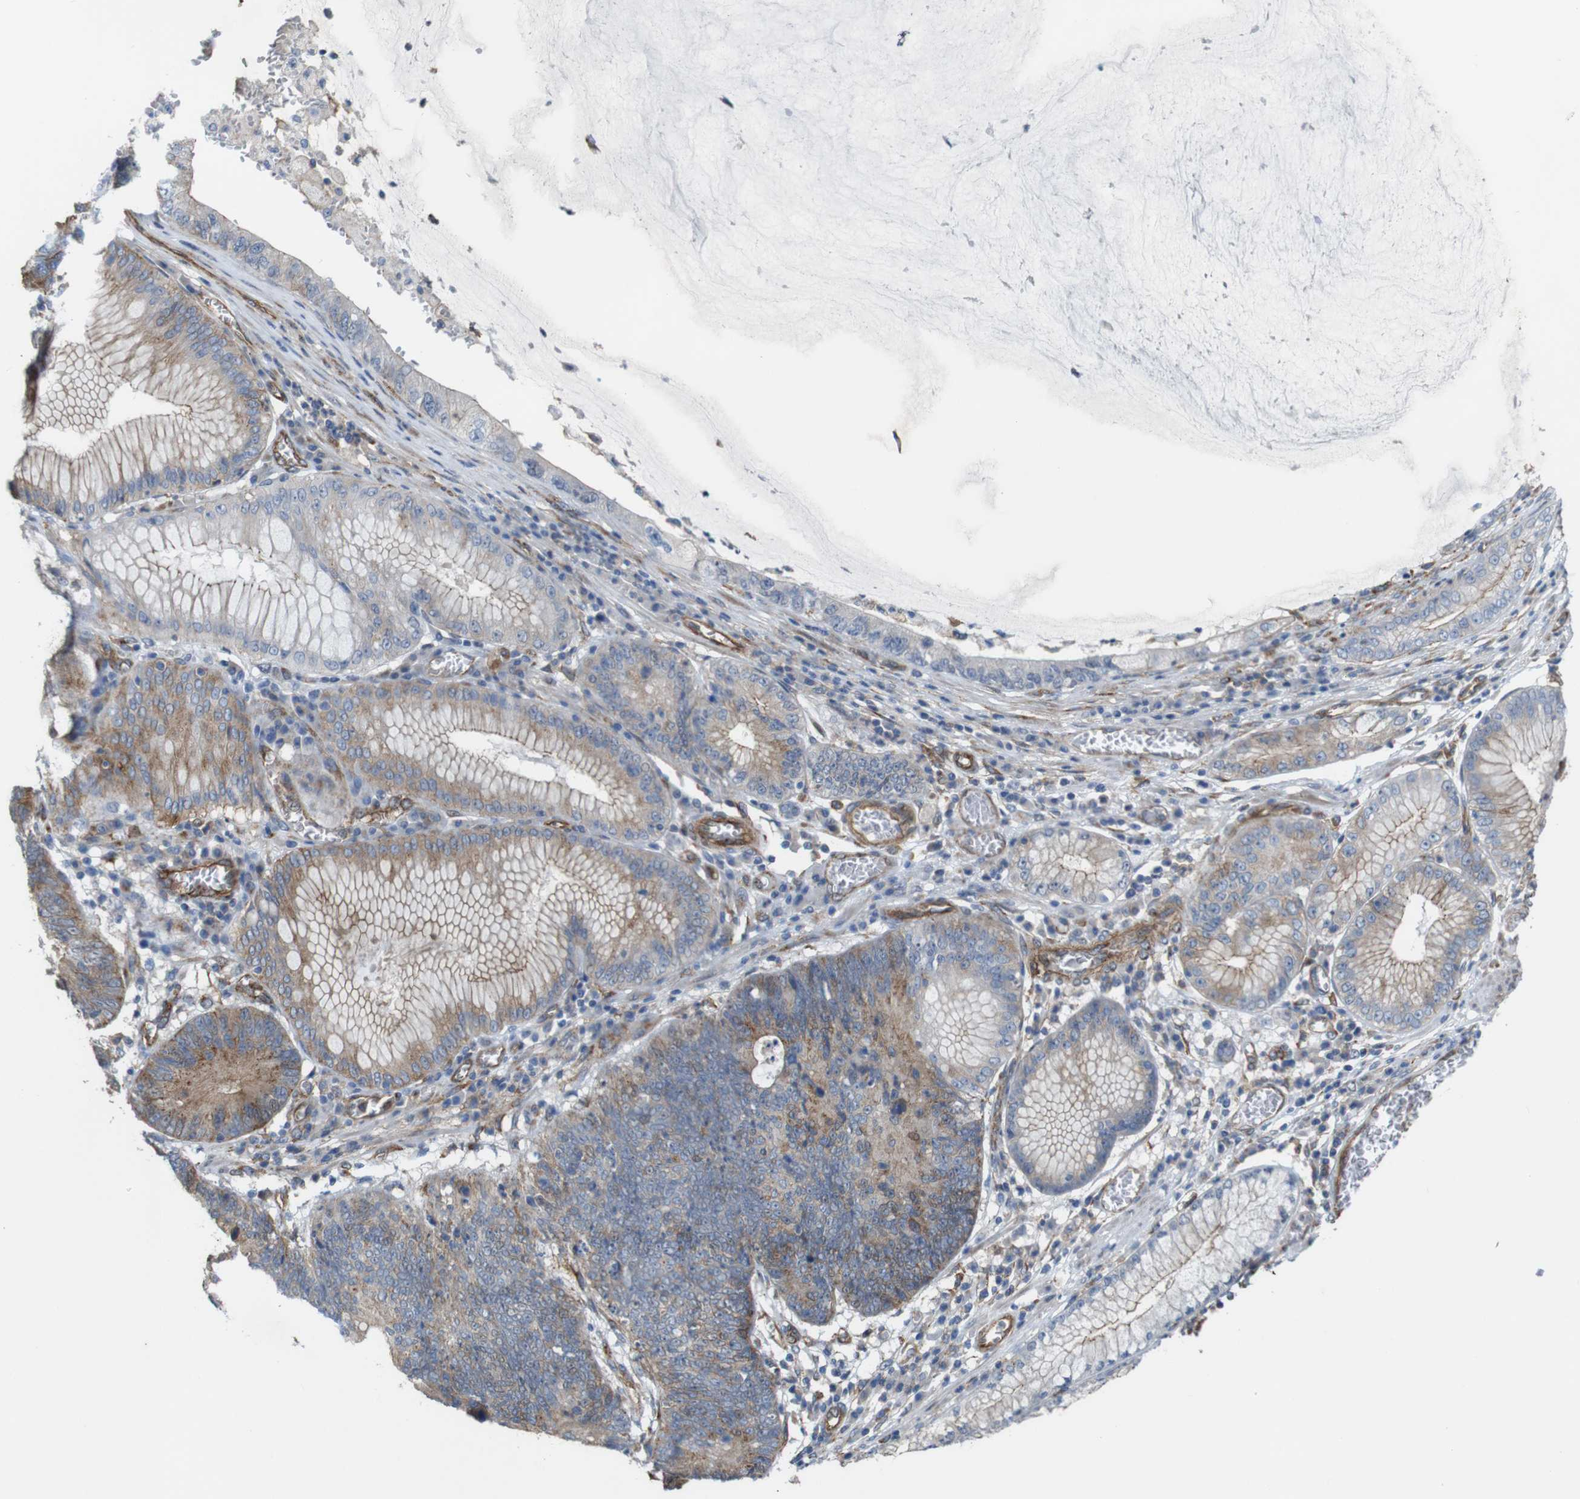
{"staining": {"intensity": "moderate", "quantity": ">75%", "location": "cytoplasmic/membranous"}, "tissue": "stomach cancer", "cell_type": "Tumor cells", "image_type": "cancer", "snomed": [{"axis": "morphology", "description": "Adenocarcinoma, NOS"}, {"axis": "topography", "description": "Stomach"}], "caption": "An immunohistochemistry photomicrograph of neoplastic tissue is shown. Protein staining in brown shows moderate cytoplasmic/membranous positivity in stomach adenocarcinoma within tumor cells. (brown staining indicates protein expression, while blue staining denotes nuclei).", "gene": "PTGER4", "patient": {"sex": "male", "age": 59}}